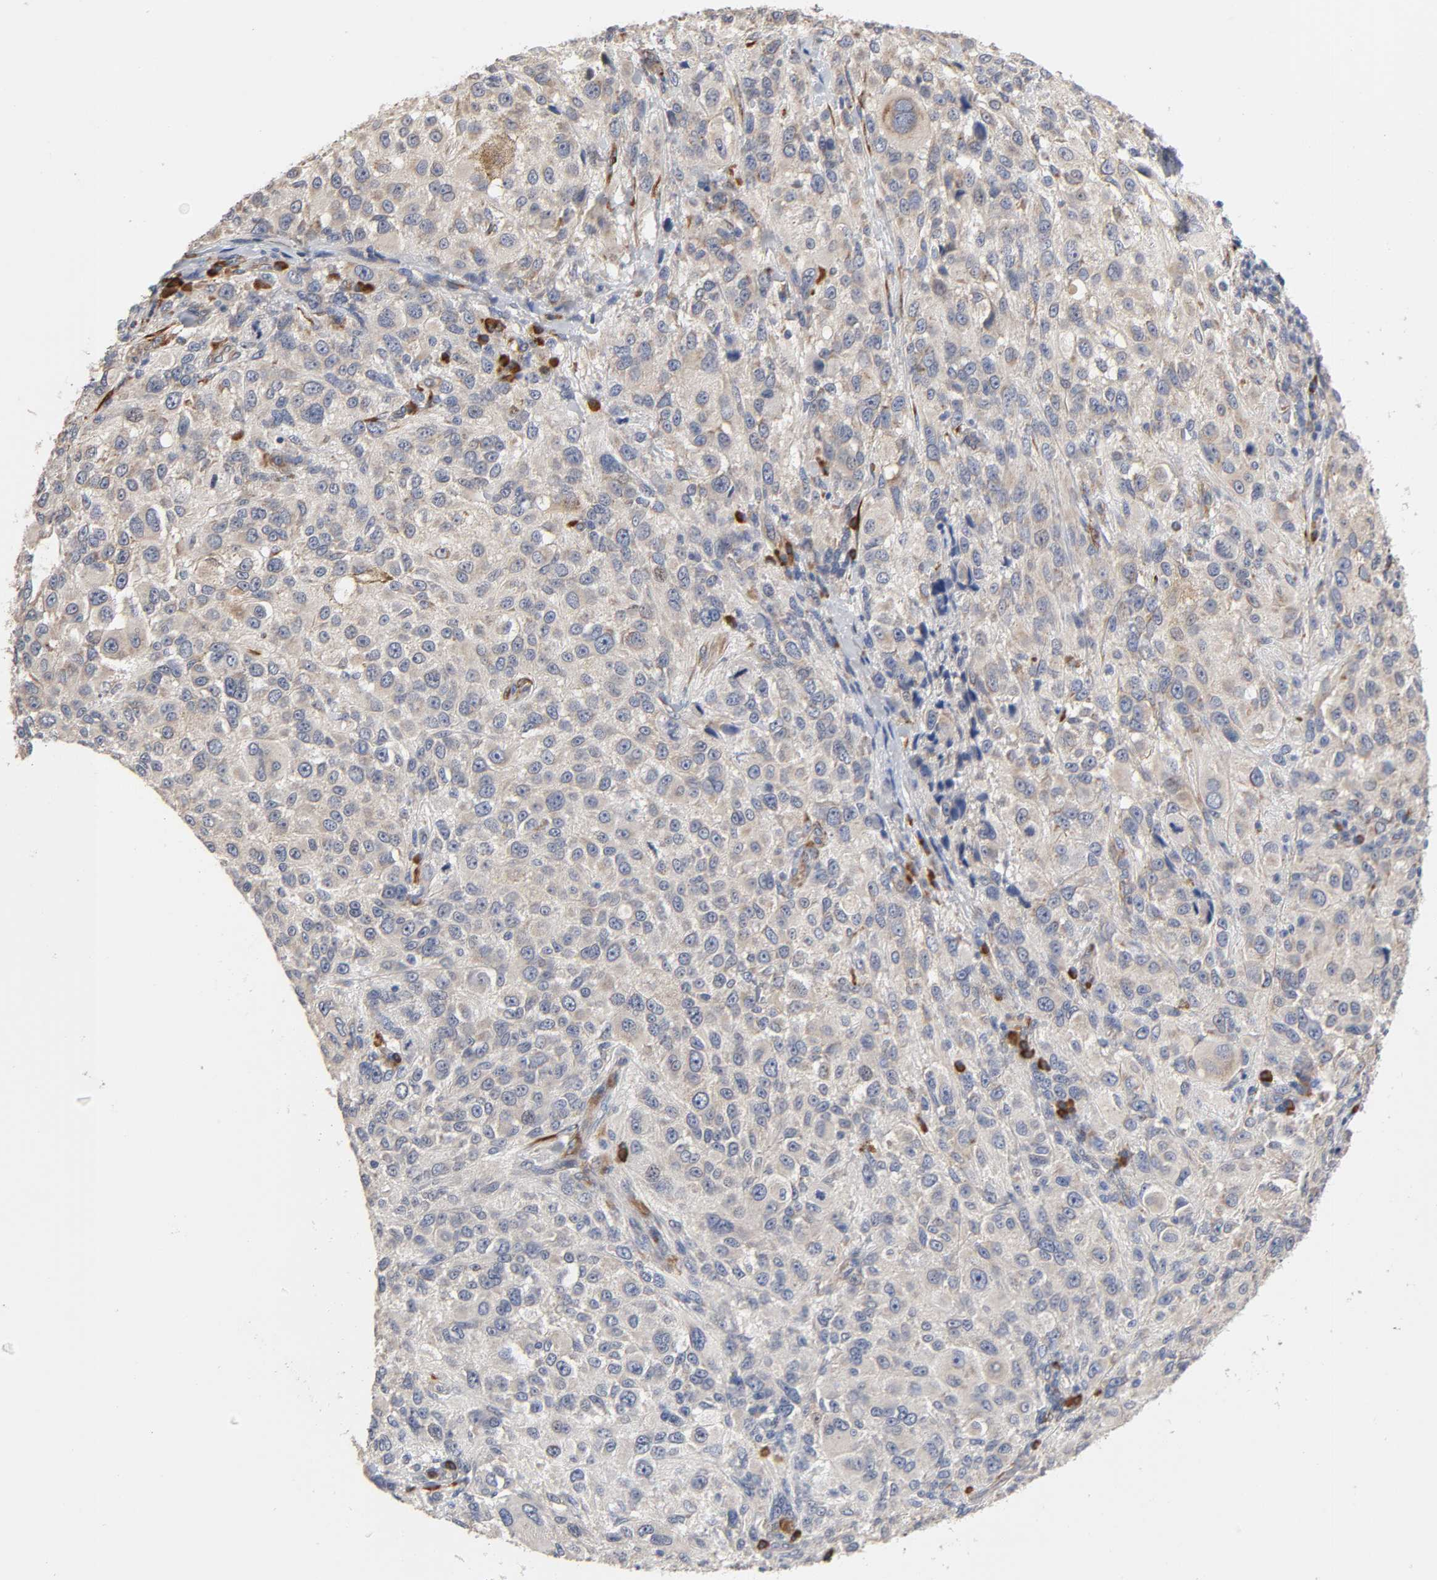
{"staining": {"intensity": "negative", "quantity": "none", "location": "none"}, "tissue": "melanoma", "cell_type": "Tumor cells", "image_type": "cancer", "snomed": [{"axis": "morphology", "description": "Necrosis, NOS"}, {"axis": "morphology", "description": "Malignant melanoma, NOS"}, {"axis": "topography", "description": "Skin"}], "caption": "Immunohistochemical staining of human melanoma shows no significant expression in tumor cells. (DAB IHC with hematoxylin counter stain).", "gene": "HDLBP", "patient": {"sex": "female", "age": 87}}